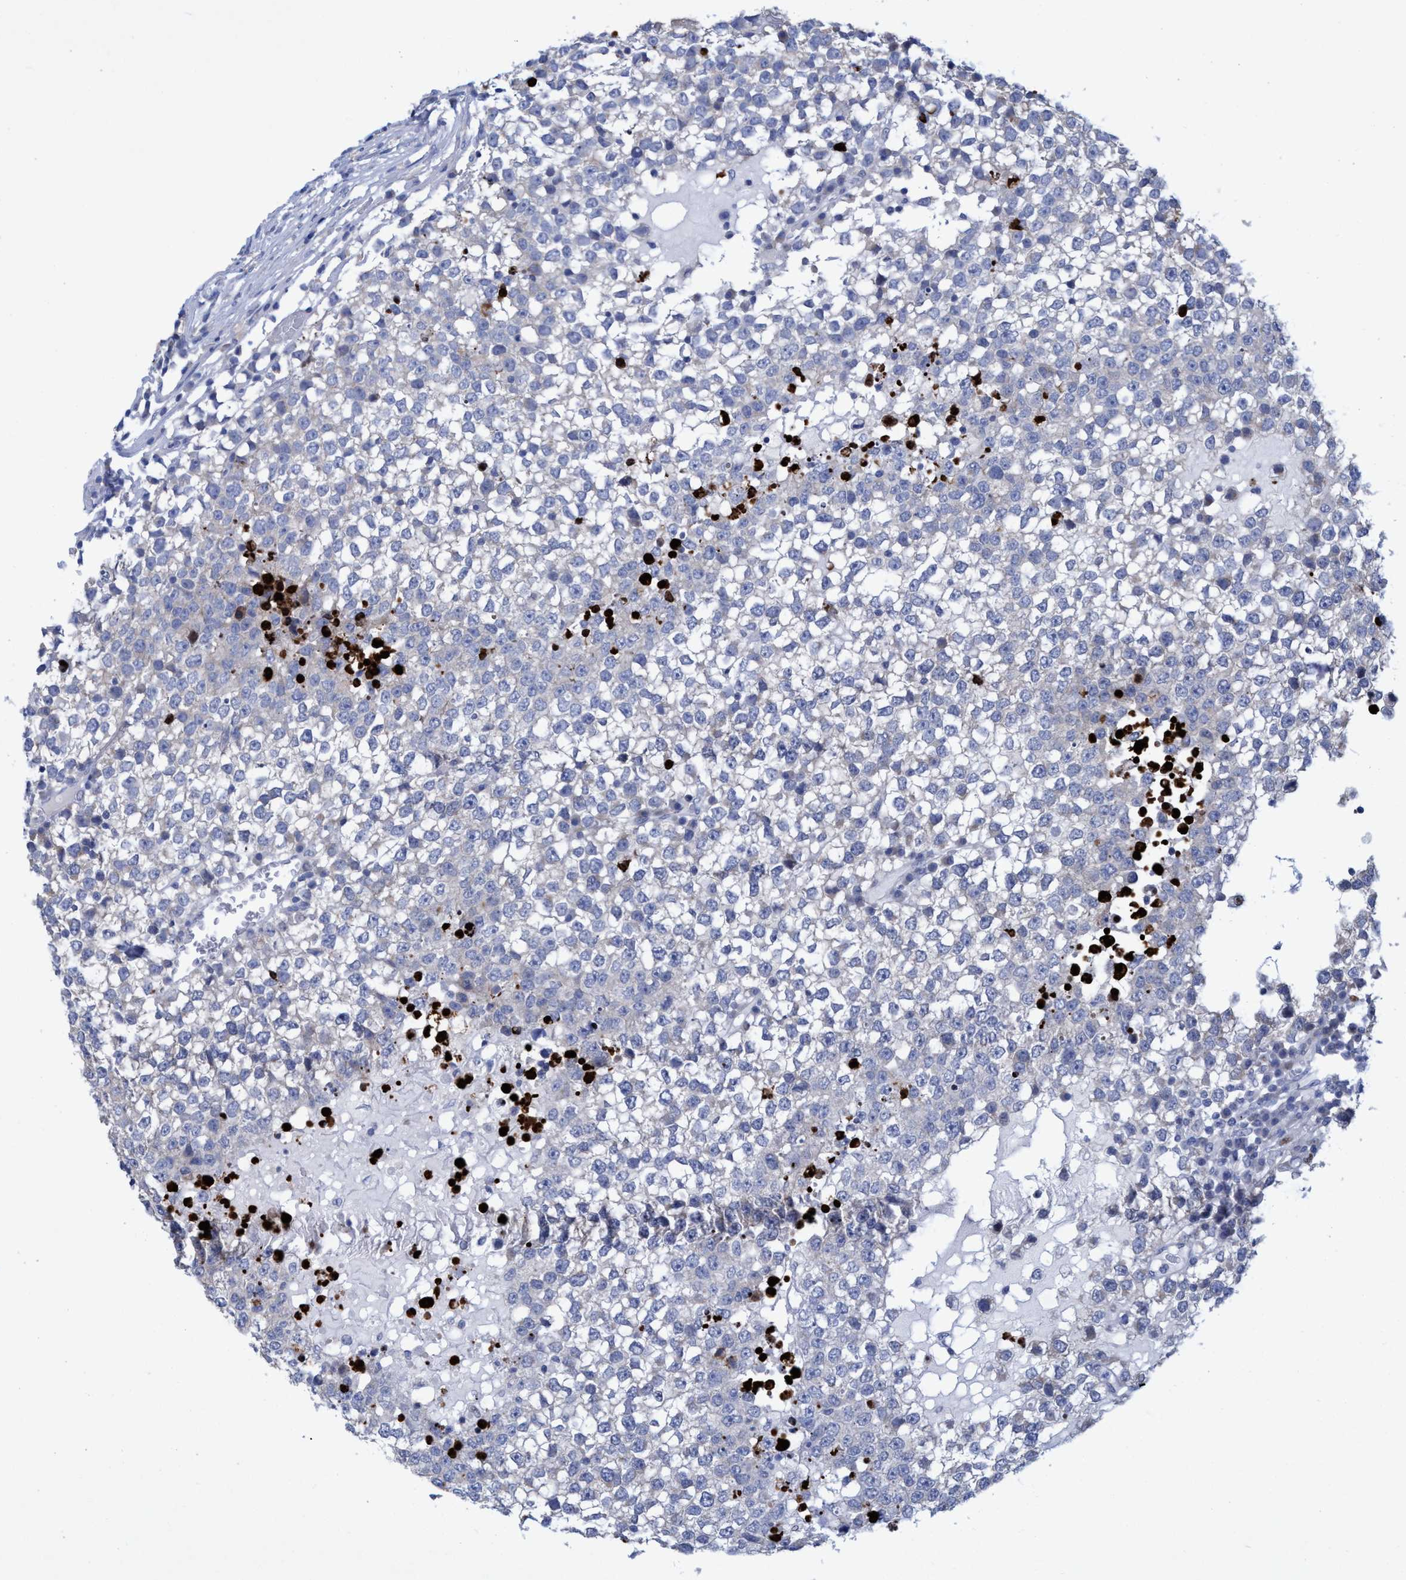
{"staining": {"intensity": "negative", "quantity": "none", "location": "none"}, "tissue": "testis cancer", "cell_type": "Tumor cells", "image_type": "cancer", "snomed": [{"axis": "morphology", "description": "Seminoma, NOS"}, {"axis": "topography", "description": "Testis"}], "caption": "Immunohistochemistry histopathology image of neoplastic tissue: human testis cancer (seminoma) stained with DAB (3,3'-diaminobenzidine) exhibits no significant protein expression in tumor cells. The staining was performed using DAB (3,3'-diaminobenzidine) to visualize the protein expression in brown, while the nuclei were stained in blue with hematoxylin (Magnification: 20x).", "gene": "R3HCC1", "patient": {"sex": "male", "age": 65}}